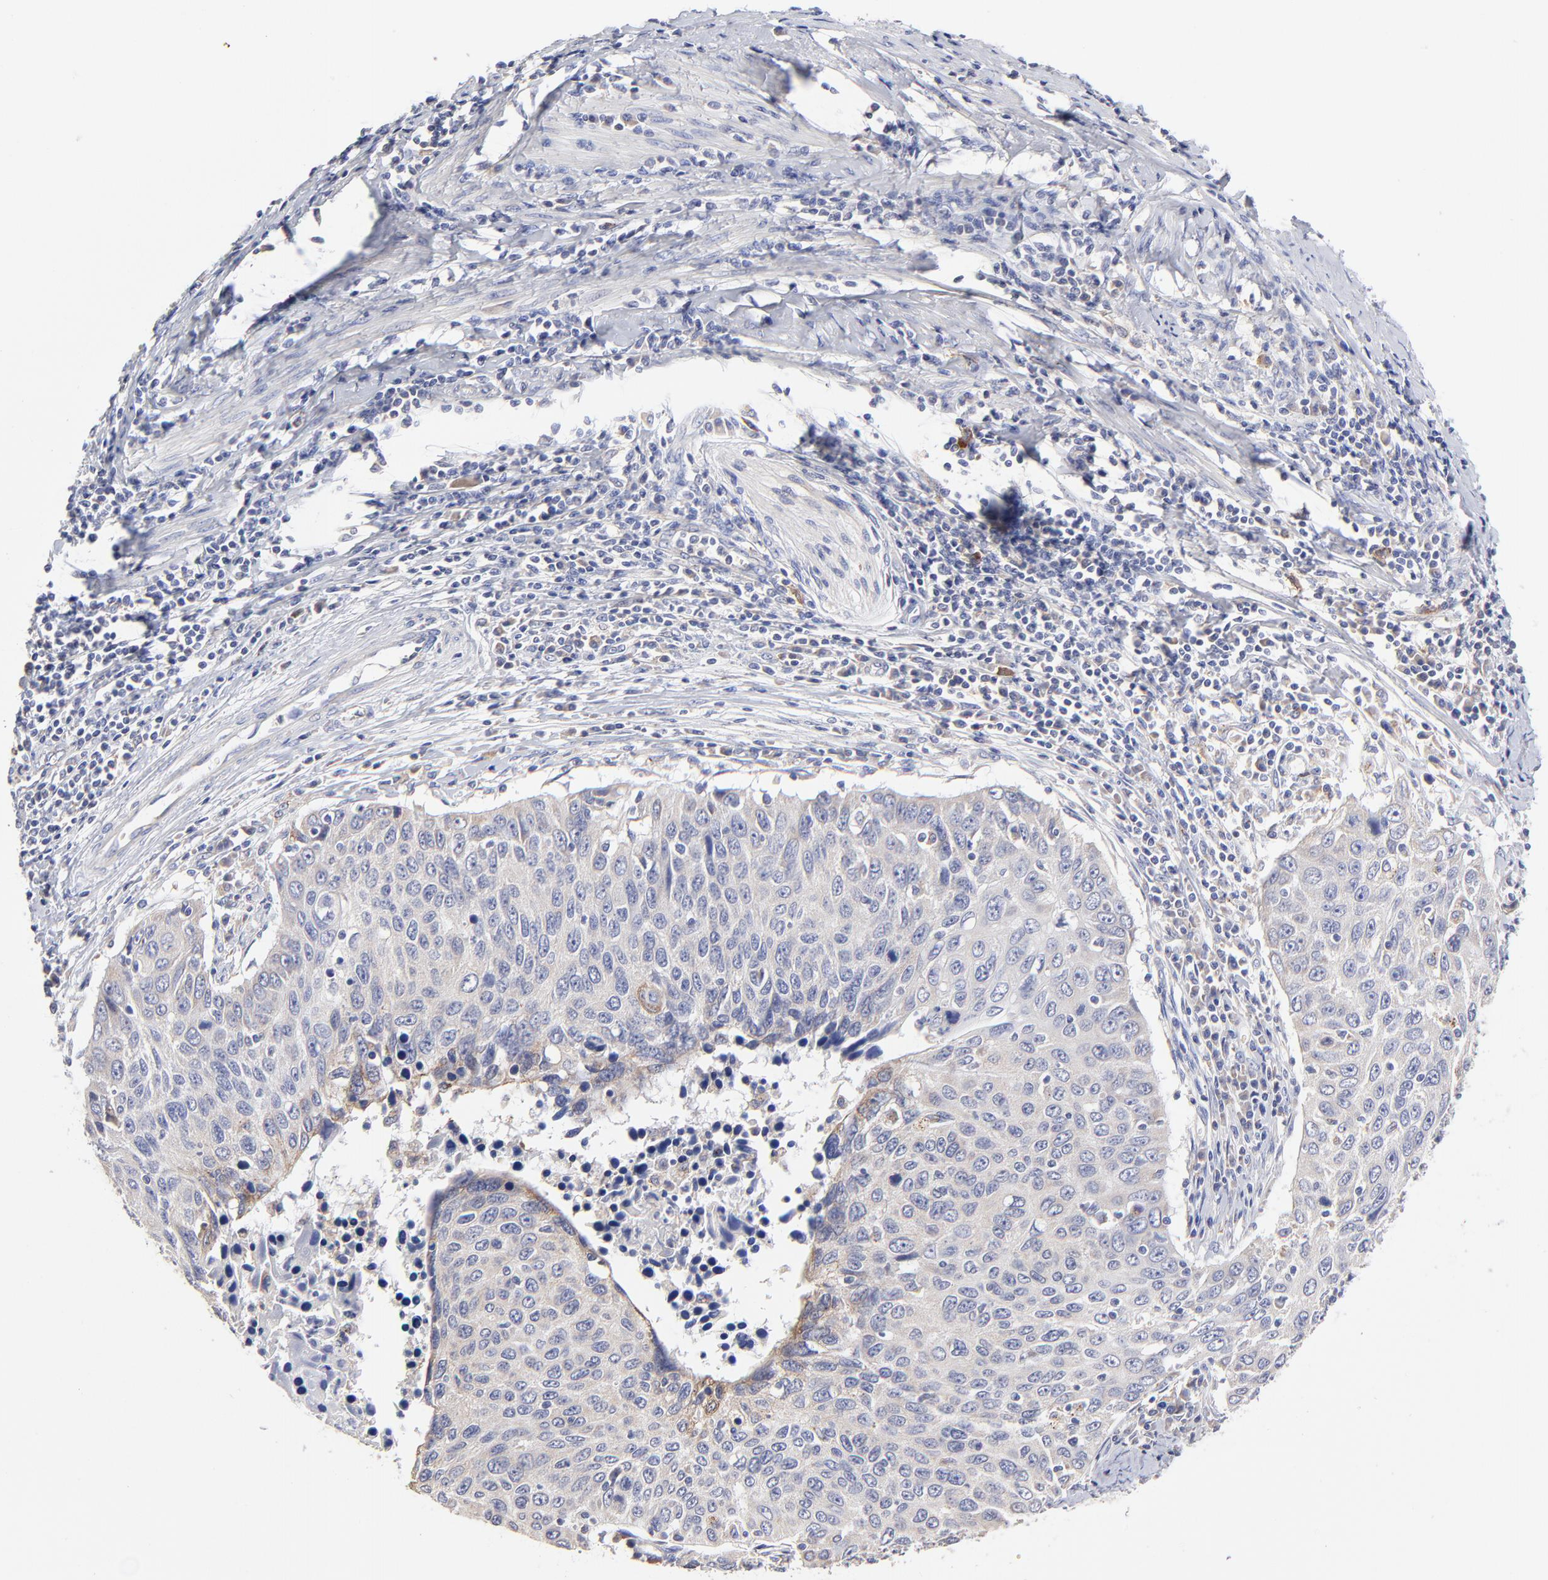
{"staining": {"intensity": "negative", "quantity": "none", "location": "none"}, "tissue": "cervical cancer", "cell_type": "Tumor cells", "image_type": "cancer", "snomed": [{"axis": "morphology", "description": "Squamous cell carcinoma, NOS"}, {"axis": "topography", "description": "Cervix"}], "caption": "The IHC image has no significant expression in tumor cells of cervical squamous cell carcinoma tissue.", "gene": "GCSAM", "patient": {"sex": "female", "age": 53}}